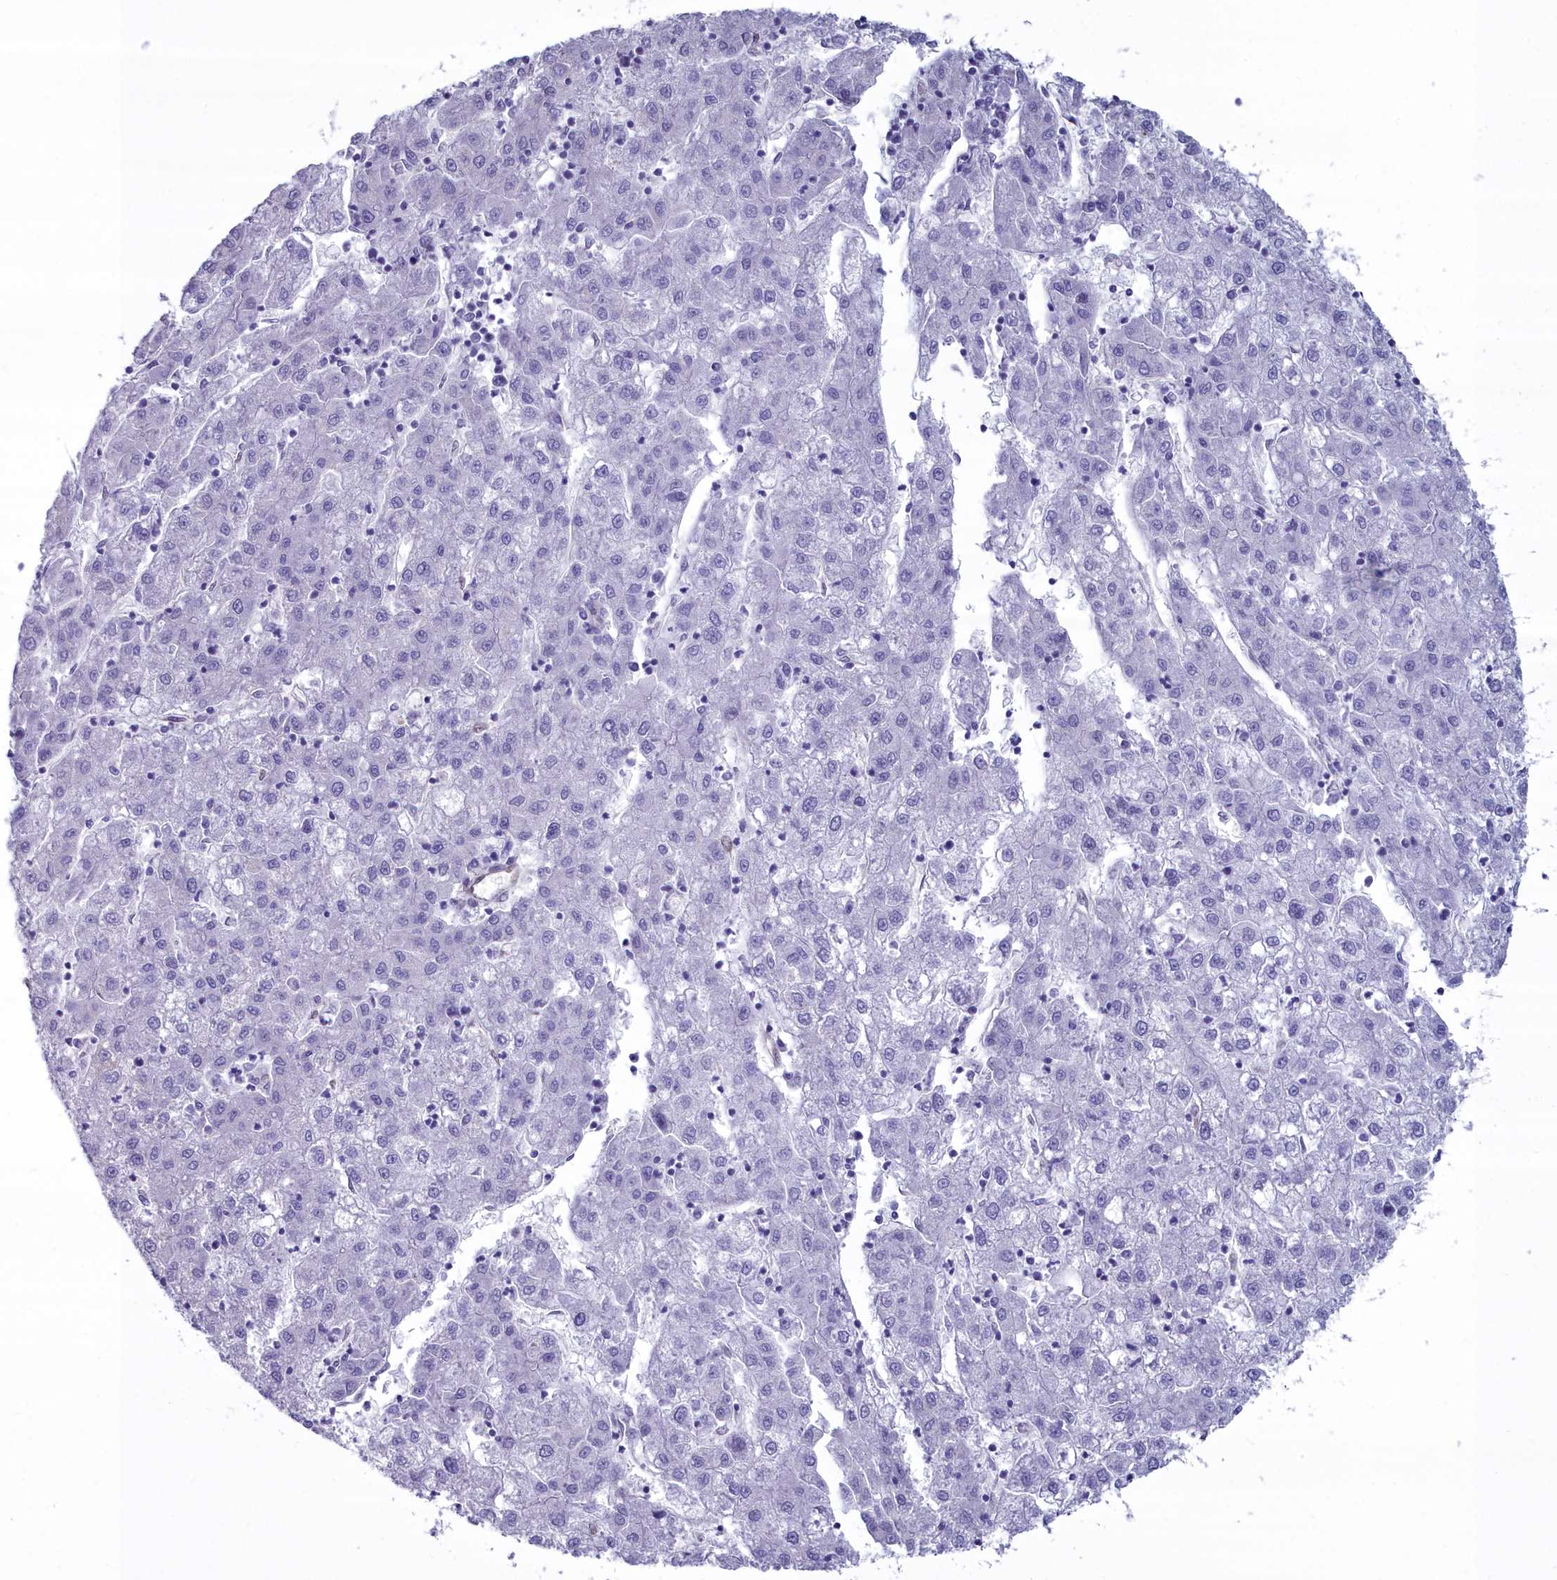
{"staining": {"intensity": "negative", "quantity": "none", "location": "none"}, "tissue": "liver cancer", "cell_type": "Tumor cells", "image_type": "cancer", "snomed": [{"axis": "morphology", "description": "Carcinoma, Hepatocellular, NOS"}, {"axis": "topography", "description": "Liver"}], "caption": "This histopathology image is of liver cancer (hepatocellular carcinoma) stained with immunohistochemistry to label a protein in brown with the nuclei are counter-stained blue. There is no staining in tumor cells.", "gene": "PPP1R14A", "patient": {"sex": "male", "age": 72}}